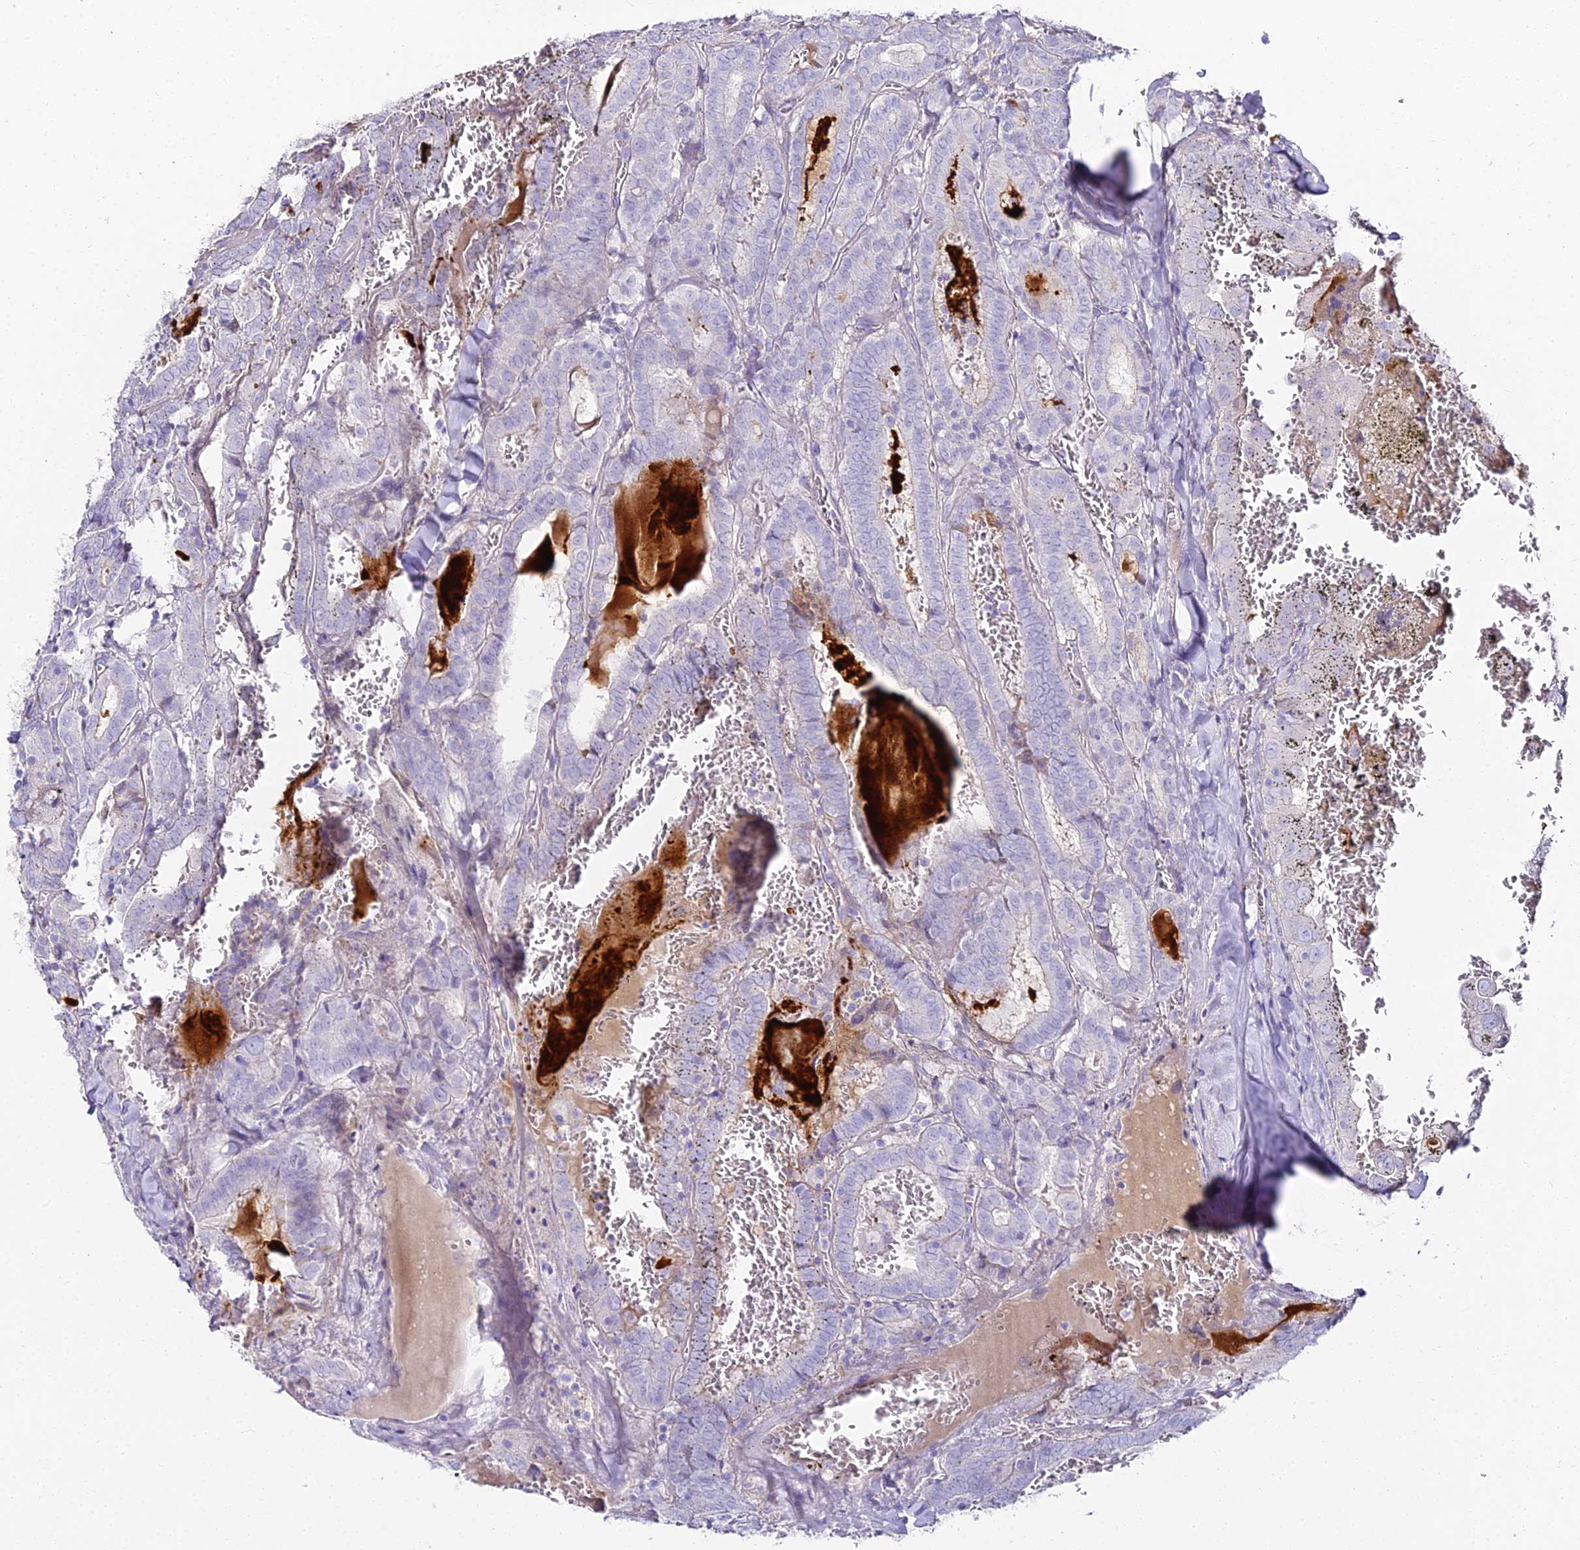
{"staining": {"intensity": "negative", "quantity": "none", "location": "none"}, "tissue": "thyroid cancer", "cell_type": "Tumor cells", "image_type": "cancer", "snomed": [{"axis": "morphology", "description": "Papillary adenocarcinoma, NOS"}, {"axis": "topography", "description": "Thyroid gland"}], "caption": "Tumor cells show no significant positivity in thyroid cancer.", "gene": "ALPG", "patient": {"sex": "female", "age": 72}}